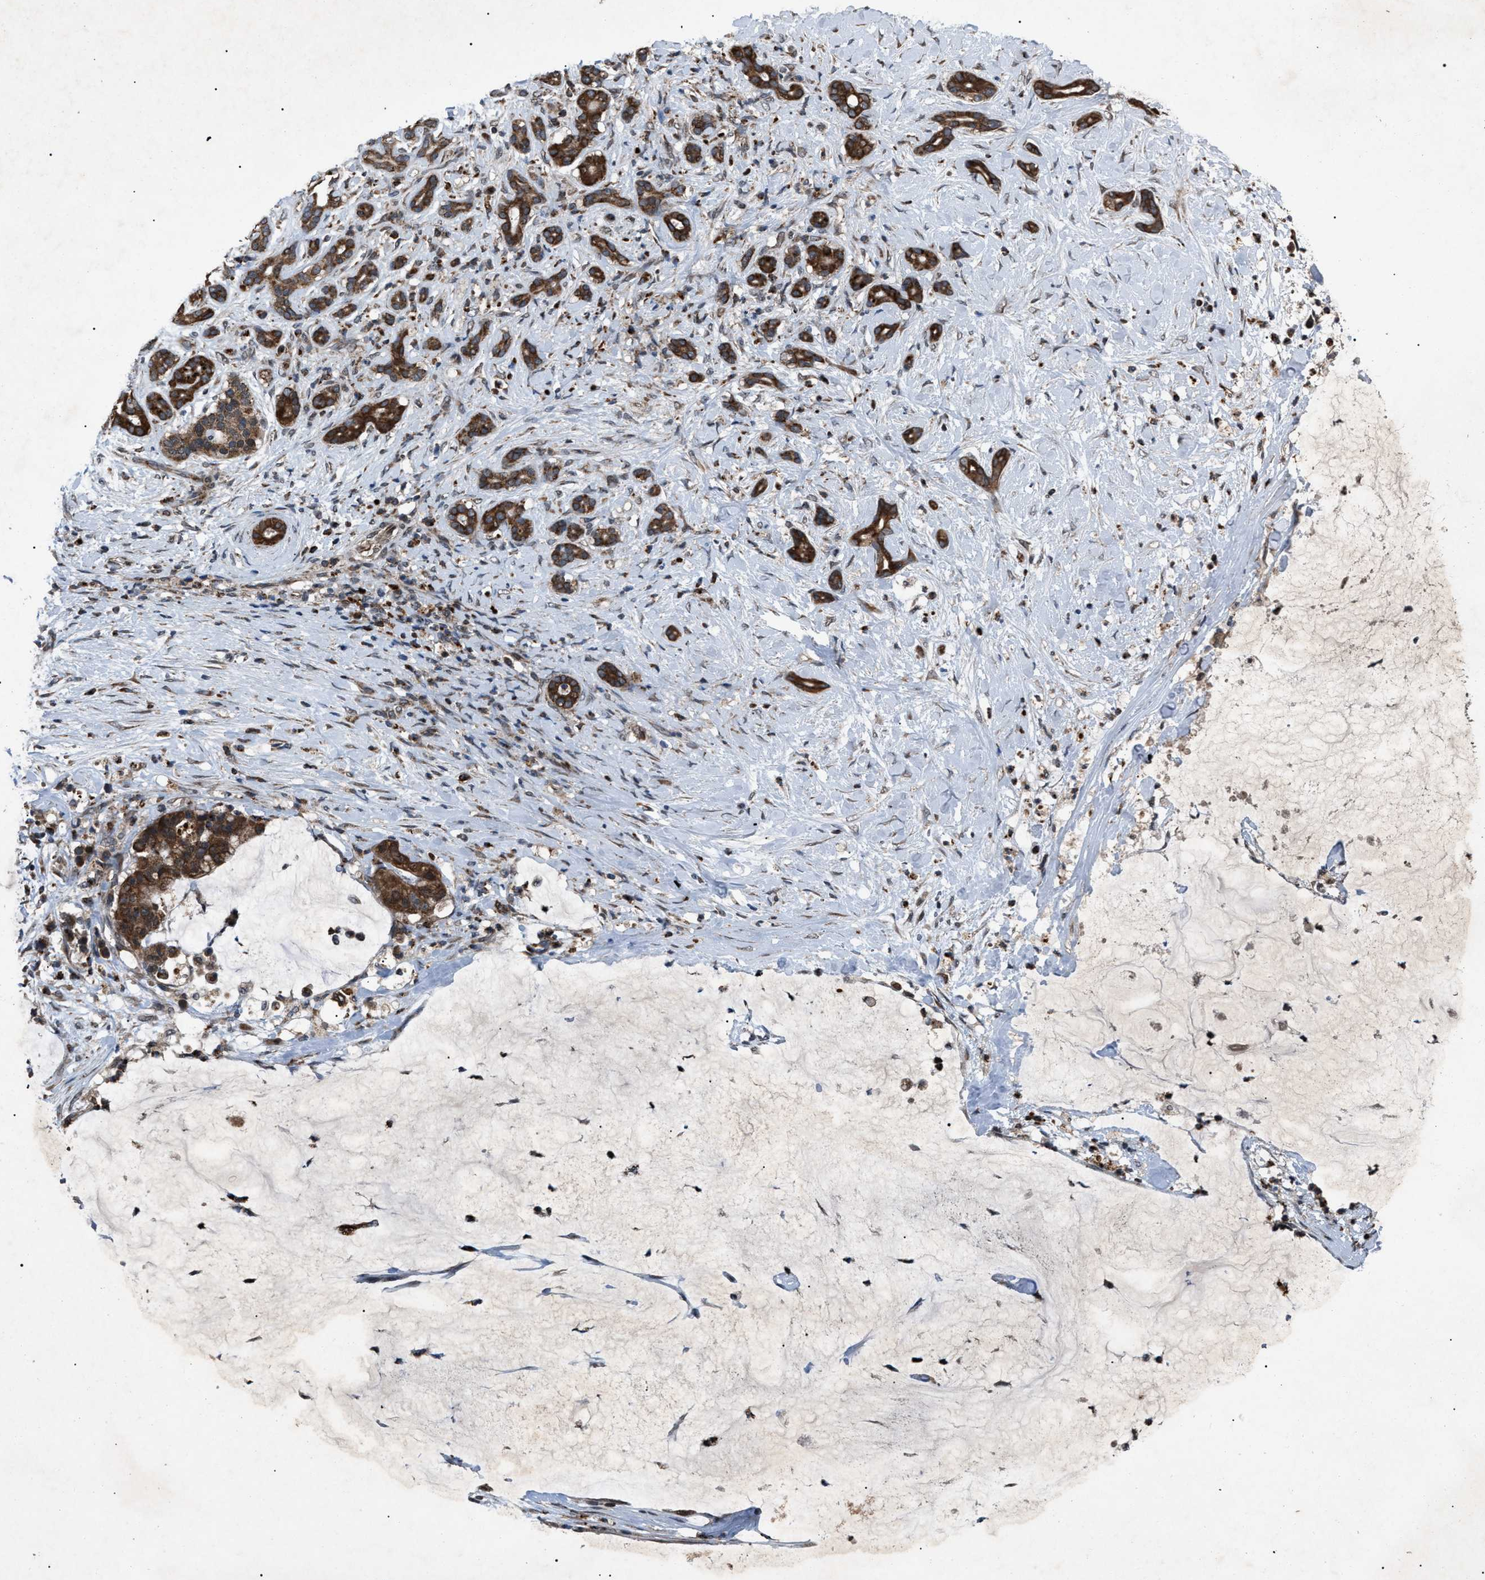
{"staining": {"intensity": "strong", "quantity": ">75%", "location": "cytoplasmic/membranous"}, "tissue": "pancreatic cancer", "cell_type": "Tumor cells", "image_type": "cancer", "snomed": [{"axis": "morphology", "description": "Adenocarcinoma, NOS"}, {"axis": "topography", "description": "Pancreas"}], "caption": "Protein expression analysis of adenocarcinoma (pancreatic) shows strong cytoplasmic/membranous expression in approximately >75% of tumor cells. (brown staining indicates protein expression, while blue staining denotes nuclei).", "gene": "ZFAND2A", "patient": {"sex": "male", "age": 41}}